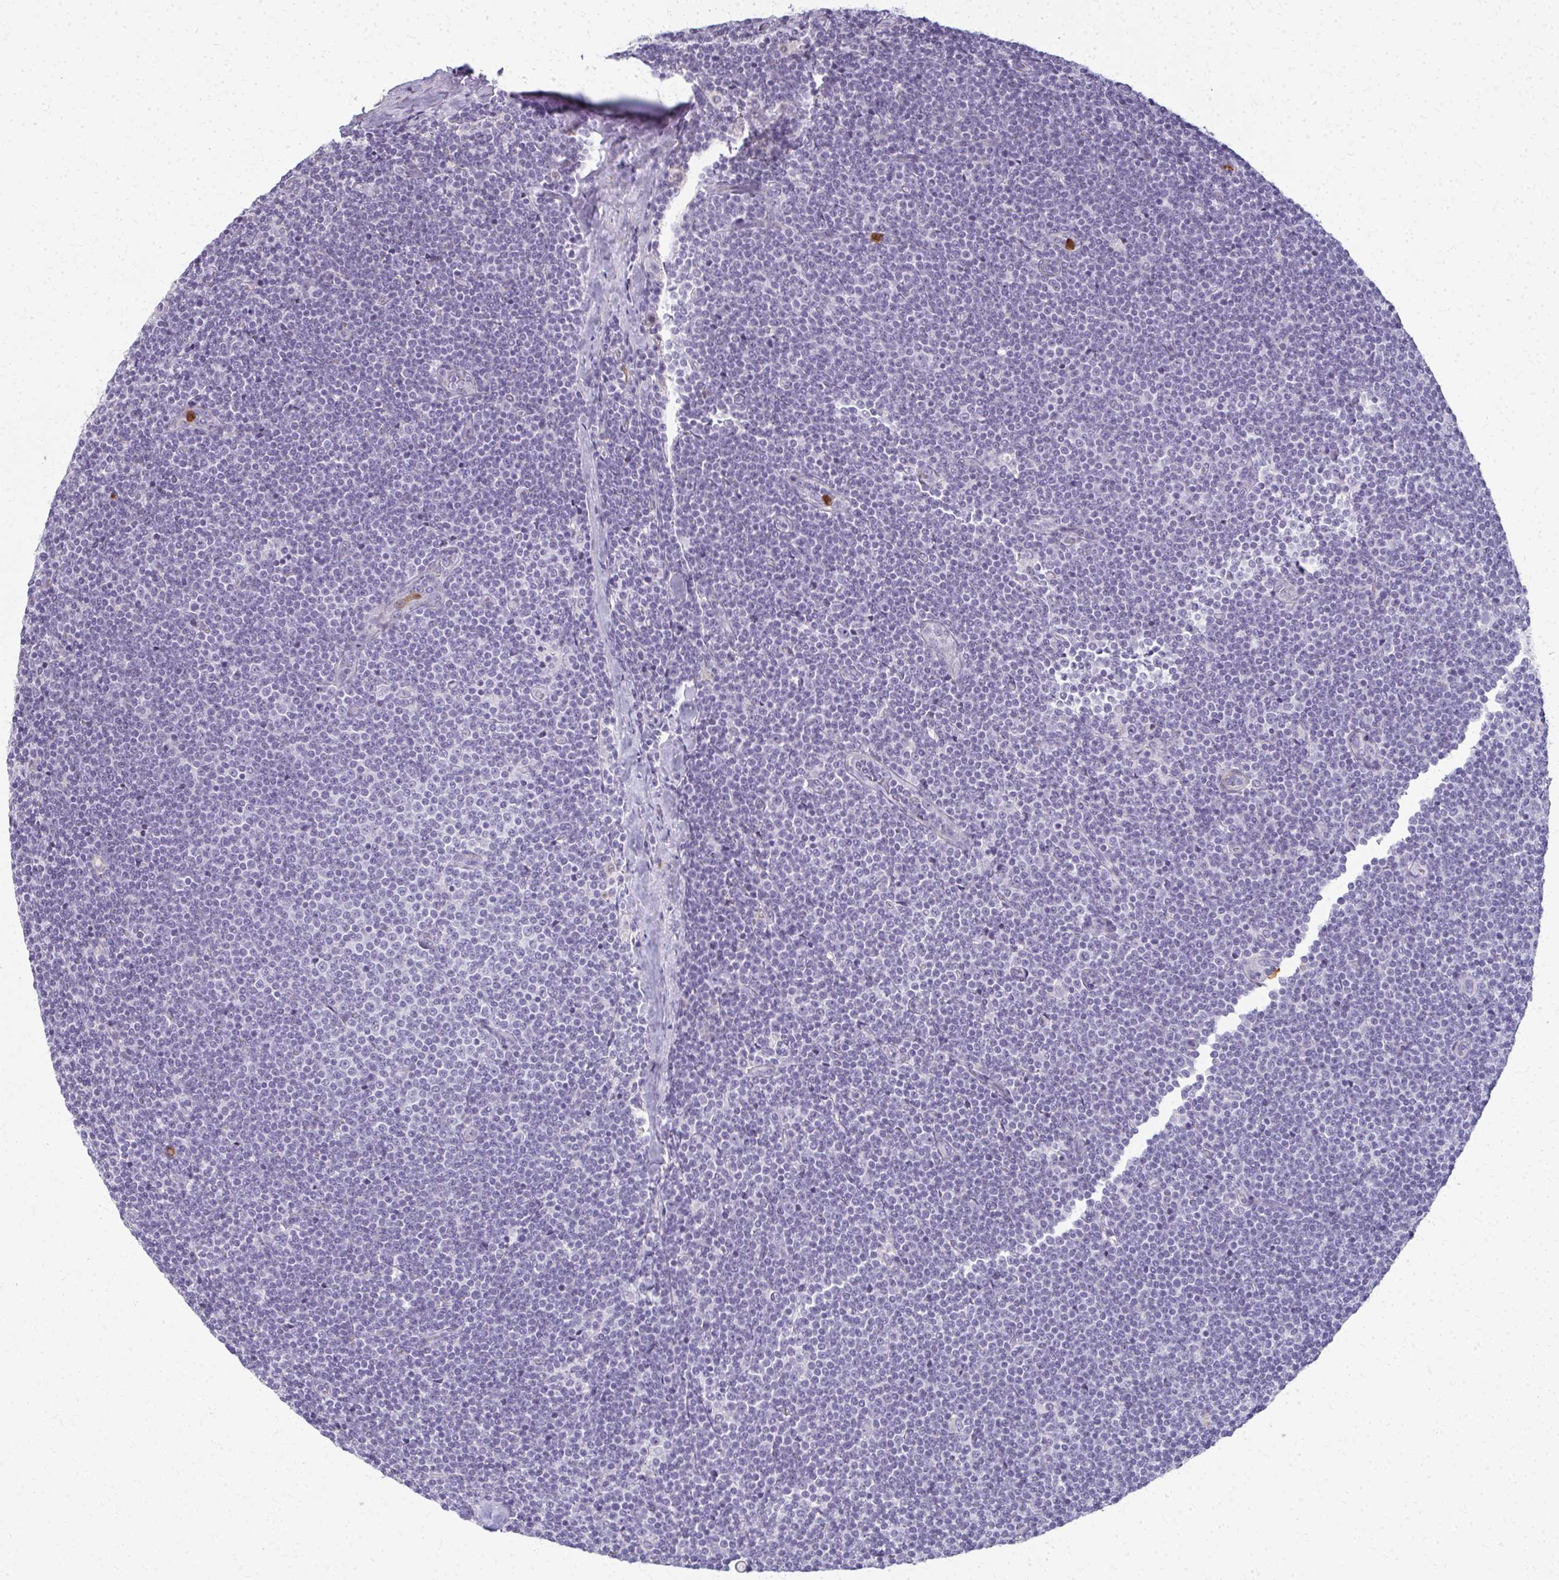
{"staining": {"intensity": "negative", "quantity": "none", "location": "none"}, "tissue": "lymphoma", "cell_type": "Tumor cells", "image_type": "cancer", "snomed": [{"axis": "morphology", "description": "Malignant lymphoma, non-Hodgkin's type, Low grade"}, {"axis": "topography", "description": "Lymph node"}], "caption": "Tumor cells are negative for protein expression in human low-grade malignant lymphoma, non-Hodgkin's type. Nuclei are stained in blue.", "gene": "CA3", "patient": {"sex": "male", "age": 48}}